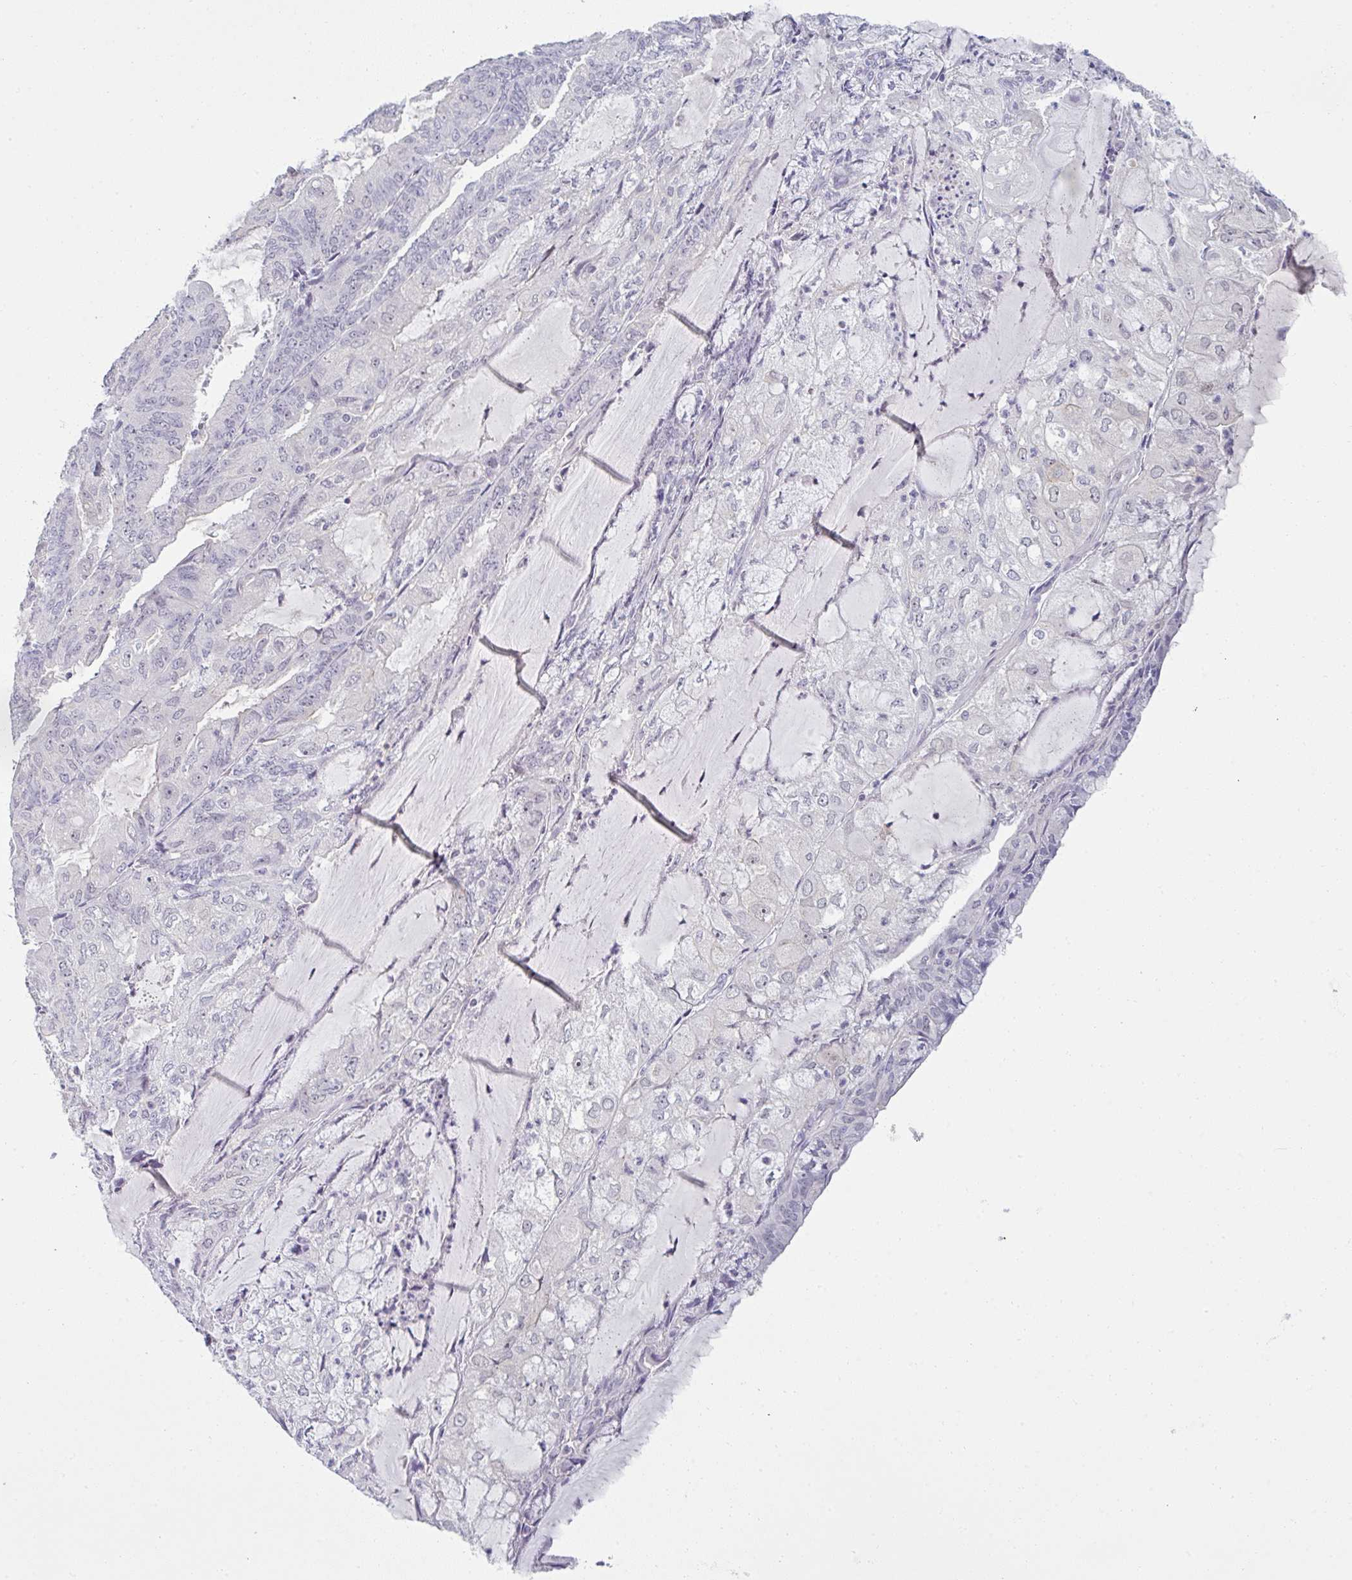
{"staining": {"intensity": "negative", "quantity": "none", "location": "none"}, "tissue": "endometrial cancer", "cell_type": "Tumor cells", "image_type": "cancer", "snomed": [{"axis": "morphology", "description": "Adenocarcinoma, NOS"}, {"axis": "topography", "description": "Endometrium"}], "caption": "High magnification brightfield microscopy of endometrial cancer (adenocarcinoma) stained with DAB (3,3'-diaminobenzidine) (brown) and counterstained with hematoxylin (blue): tumor cells show no significant staining. (Stains: DAB (3,3'-diaminobenzidine) immunohistochemistry with hematoxylin counter stain, Microscopy: brightfield microscopy at high magnification).", "gene": "PPFIA4", "patient": {"sex": "female", "age": 81}}